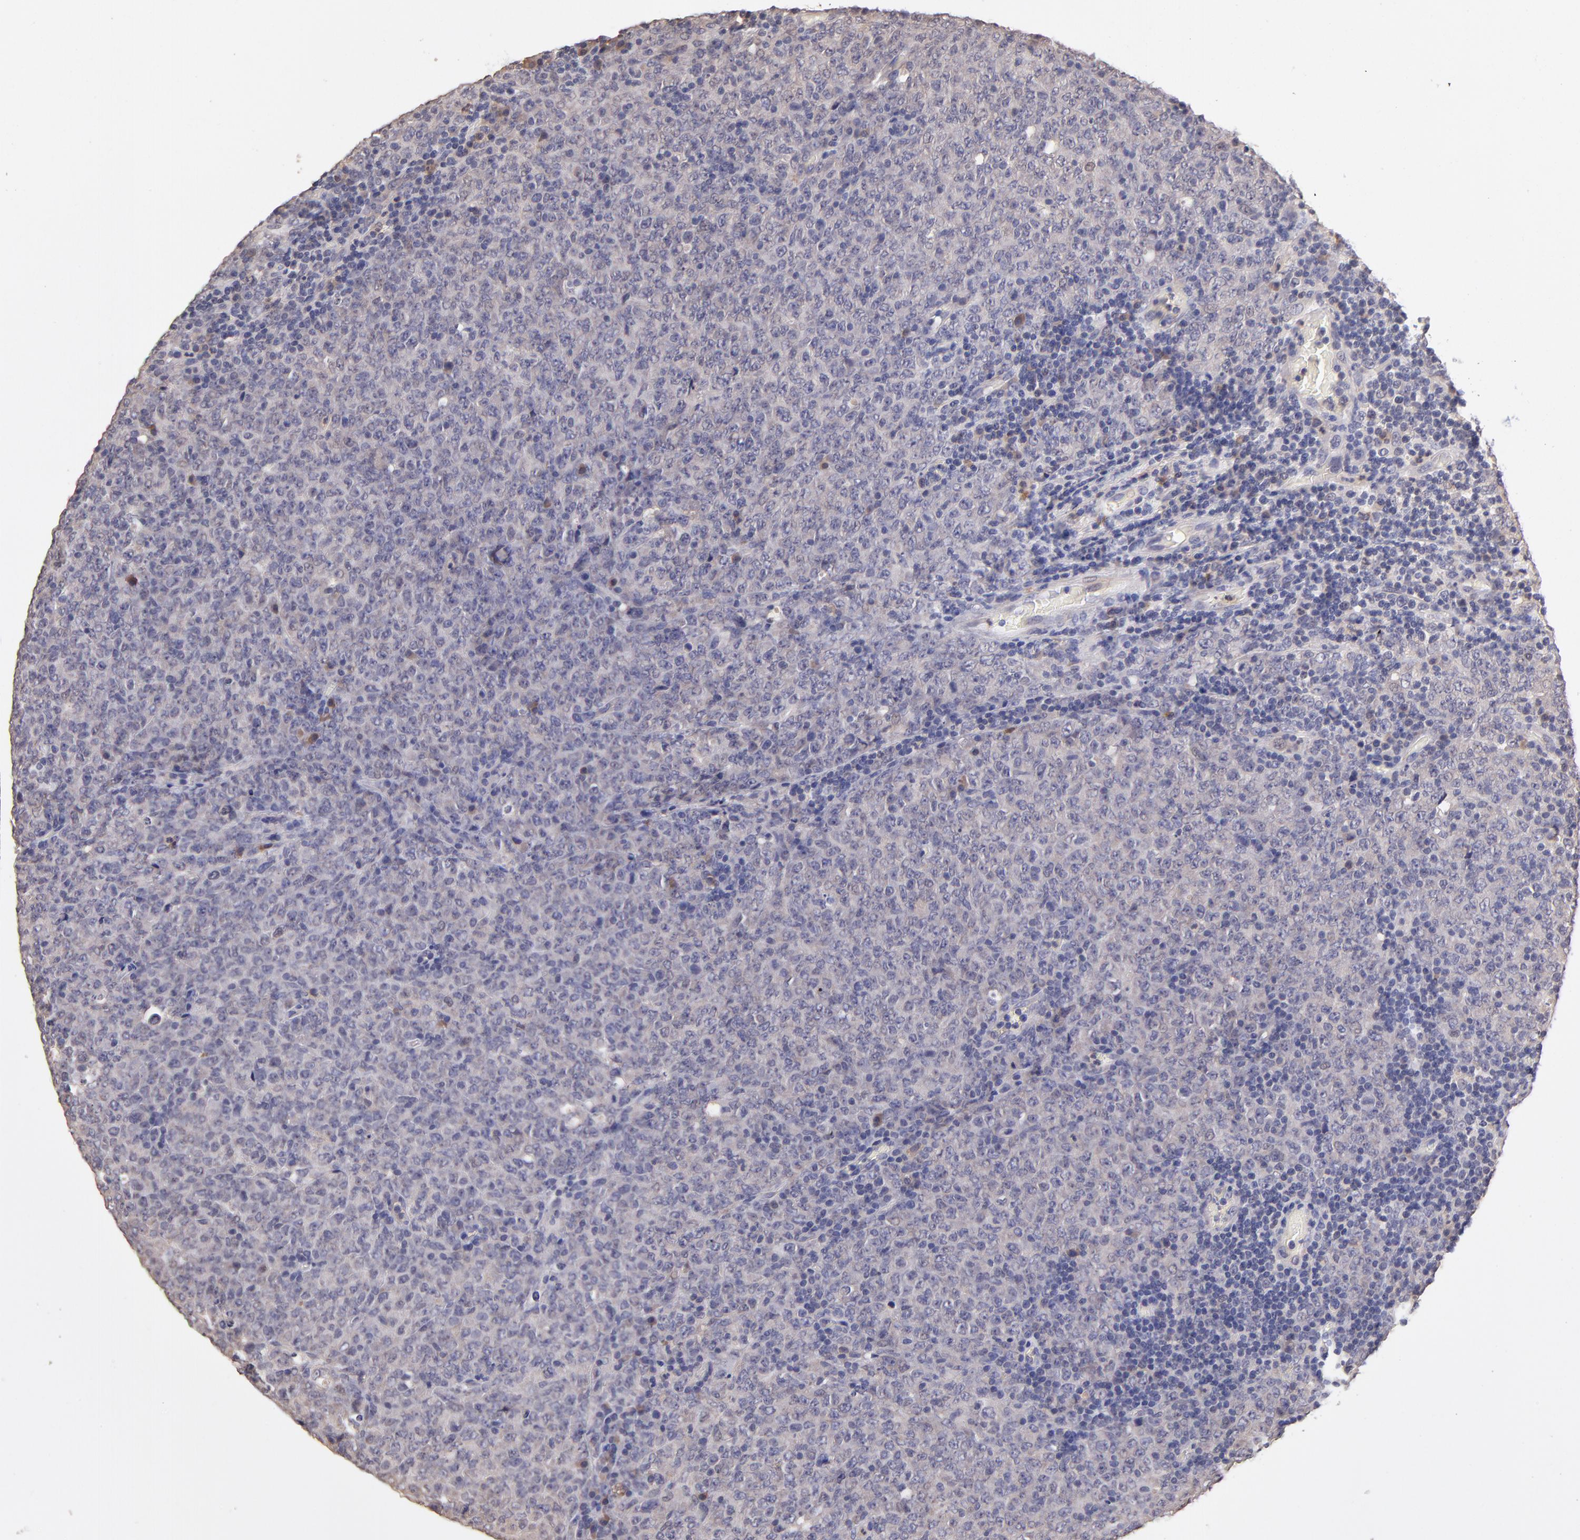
{"staining": {"intensity": "negative", "quantity": "none", "location": "none"}, "tissue": "lymphoma", "cell_type": "Tumor cells", "image_type": "cancer", "snomed": [{"axis": "morphology", "description": "Malignant lymphoma, non-Hodgkin's type, High grade"}, {"axis": "topography", "description": "Tonsil"}], "caption": "An immunohistochemistry (IHC) photomicrograph of lymphoma is shown. There is no staining in tumor cells of lymphoma. (DAB immunohistochemistry (IHC), high magnification).", "gene": "RNASEL", "patient": {"sex": "female", "age": 36}}